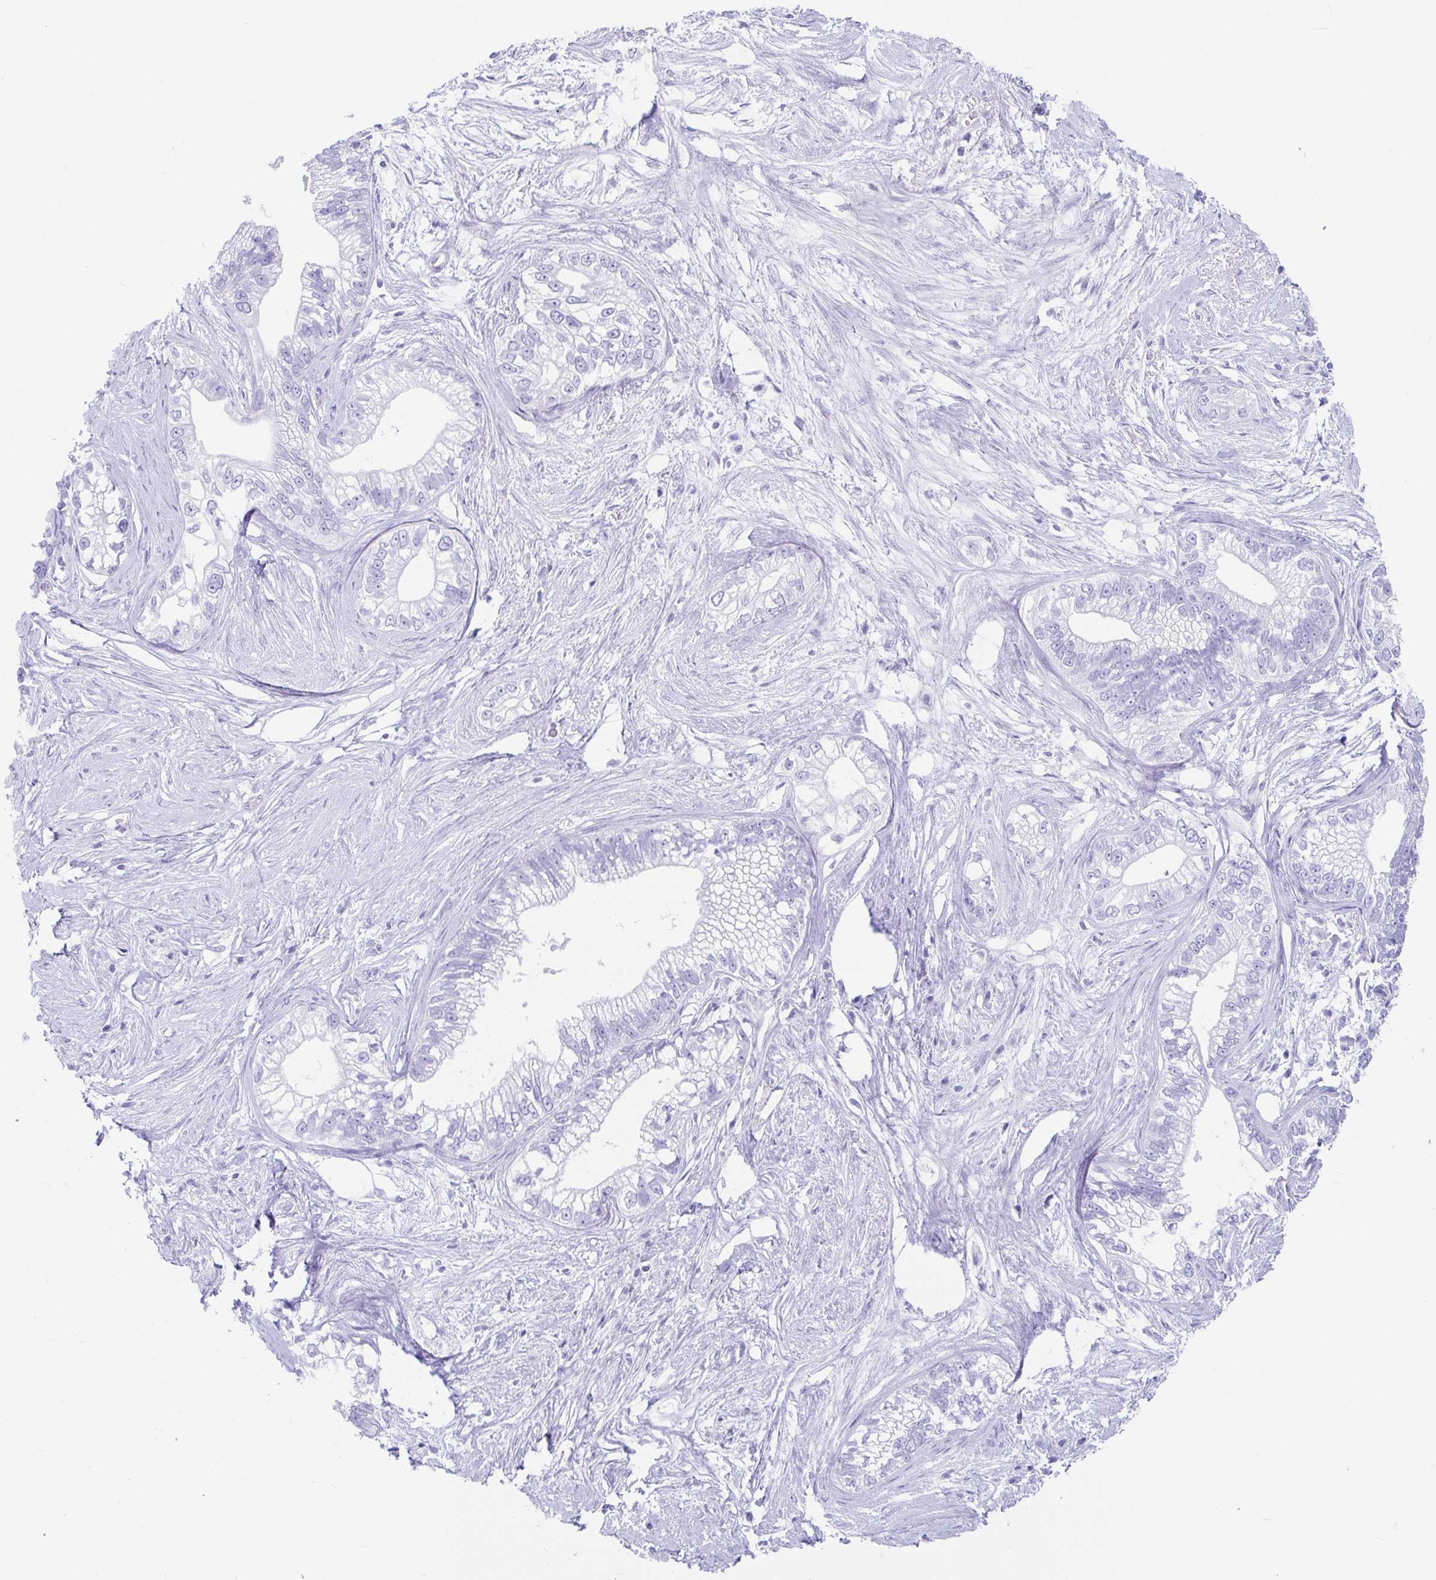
{"staining": {"intensity": "negative", "quantity": "none", "location": "none"}, "tissue": "pancreatic cancer", "cell_type": "Tumor cells", "image_type": "cancer", "snomed": [{"axis": "morphology", "description": "Adenocarcinoma, NOS"}, {"axis": "topography", "description": "Pancreas"}], "caption": "Tumor cells are negative for protein expression in human pancreatic cancer (adenocarcinoma).", "gene": "FAM107A", "patient": {"sex": "male", "age": 70}}